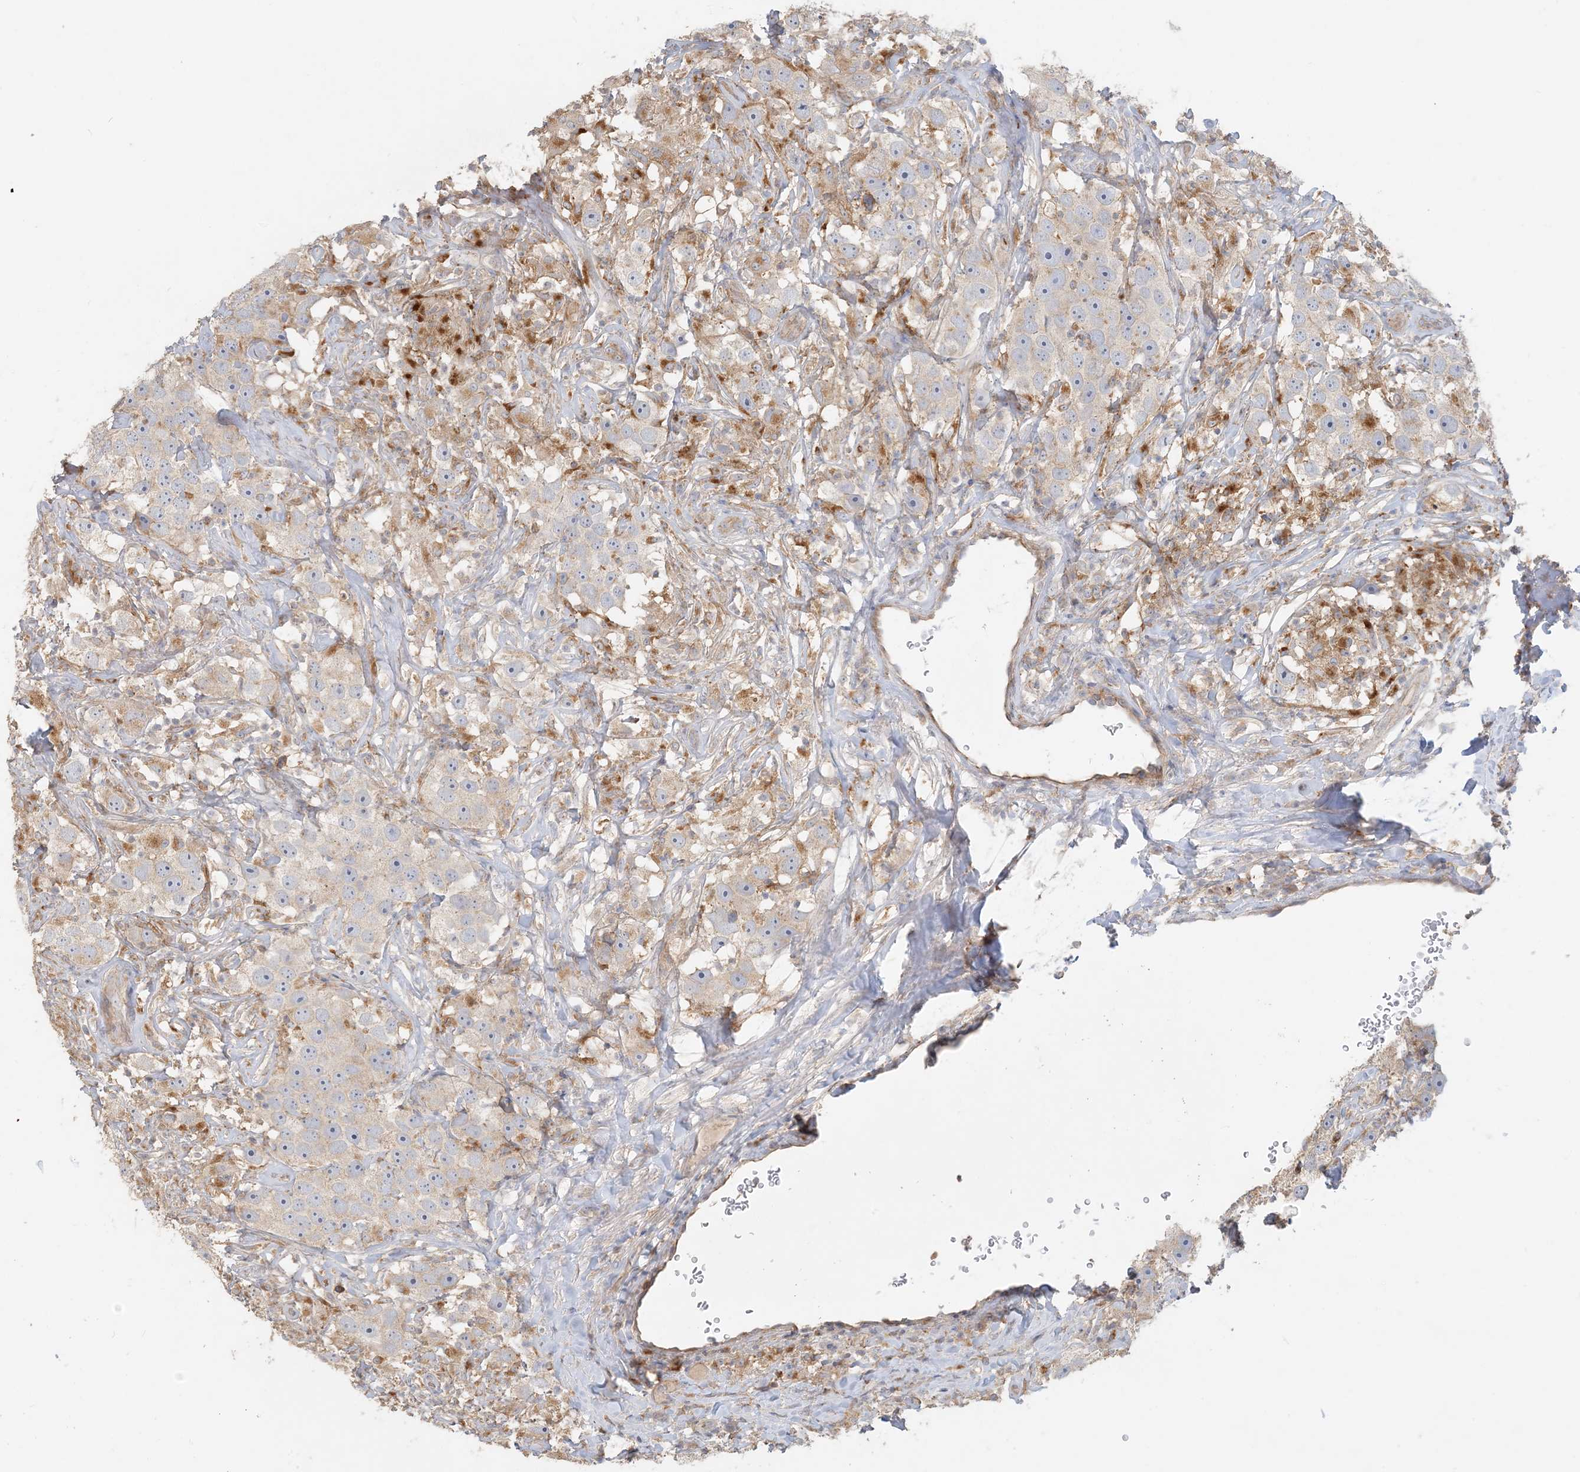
{"staining": {"intensity": "moderate", "quantity": "<25%", "location": "cytoplasmic/membranous"}, "tissue": "testis cancer", "cell_type": "Tumor cells", "image_type": "cancer", "snomed": [{"axis": "morphology", "description": "Seminoma, NOS"}, {"axis": "topography", "description": "Testis"}], "caption": "A brown stain highlights moderate cytoplasmic/membranous expression of a protein in seminoma (testis) tumor cells. (DAB (3,3'-diaminobenzidine) = brown stain, brightfield microscopy at high magnification).", "gene": "SPPL2A", "patient": {"sex": "male", "age": 49}}